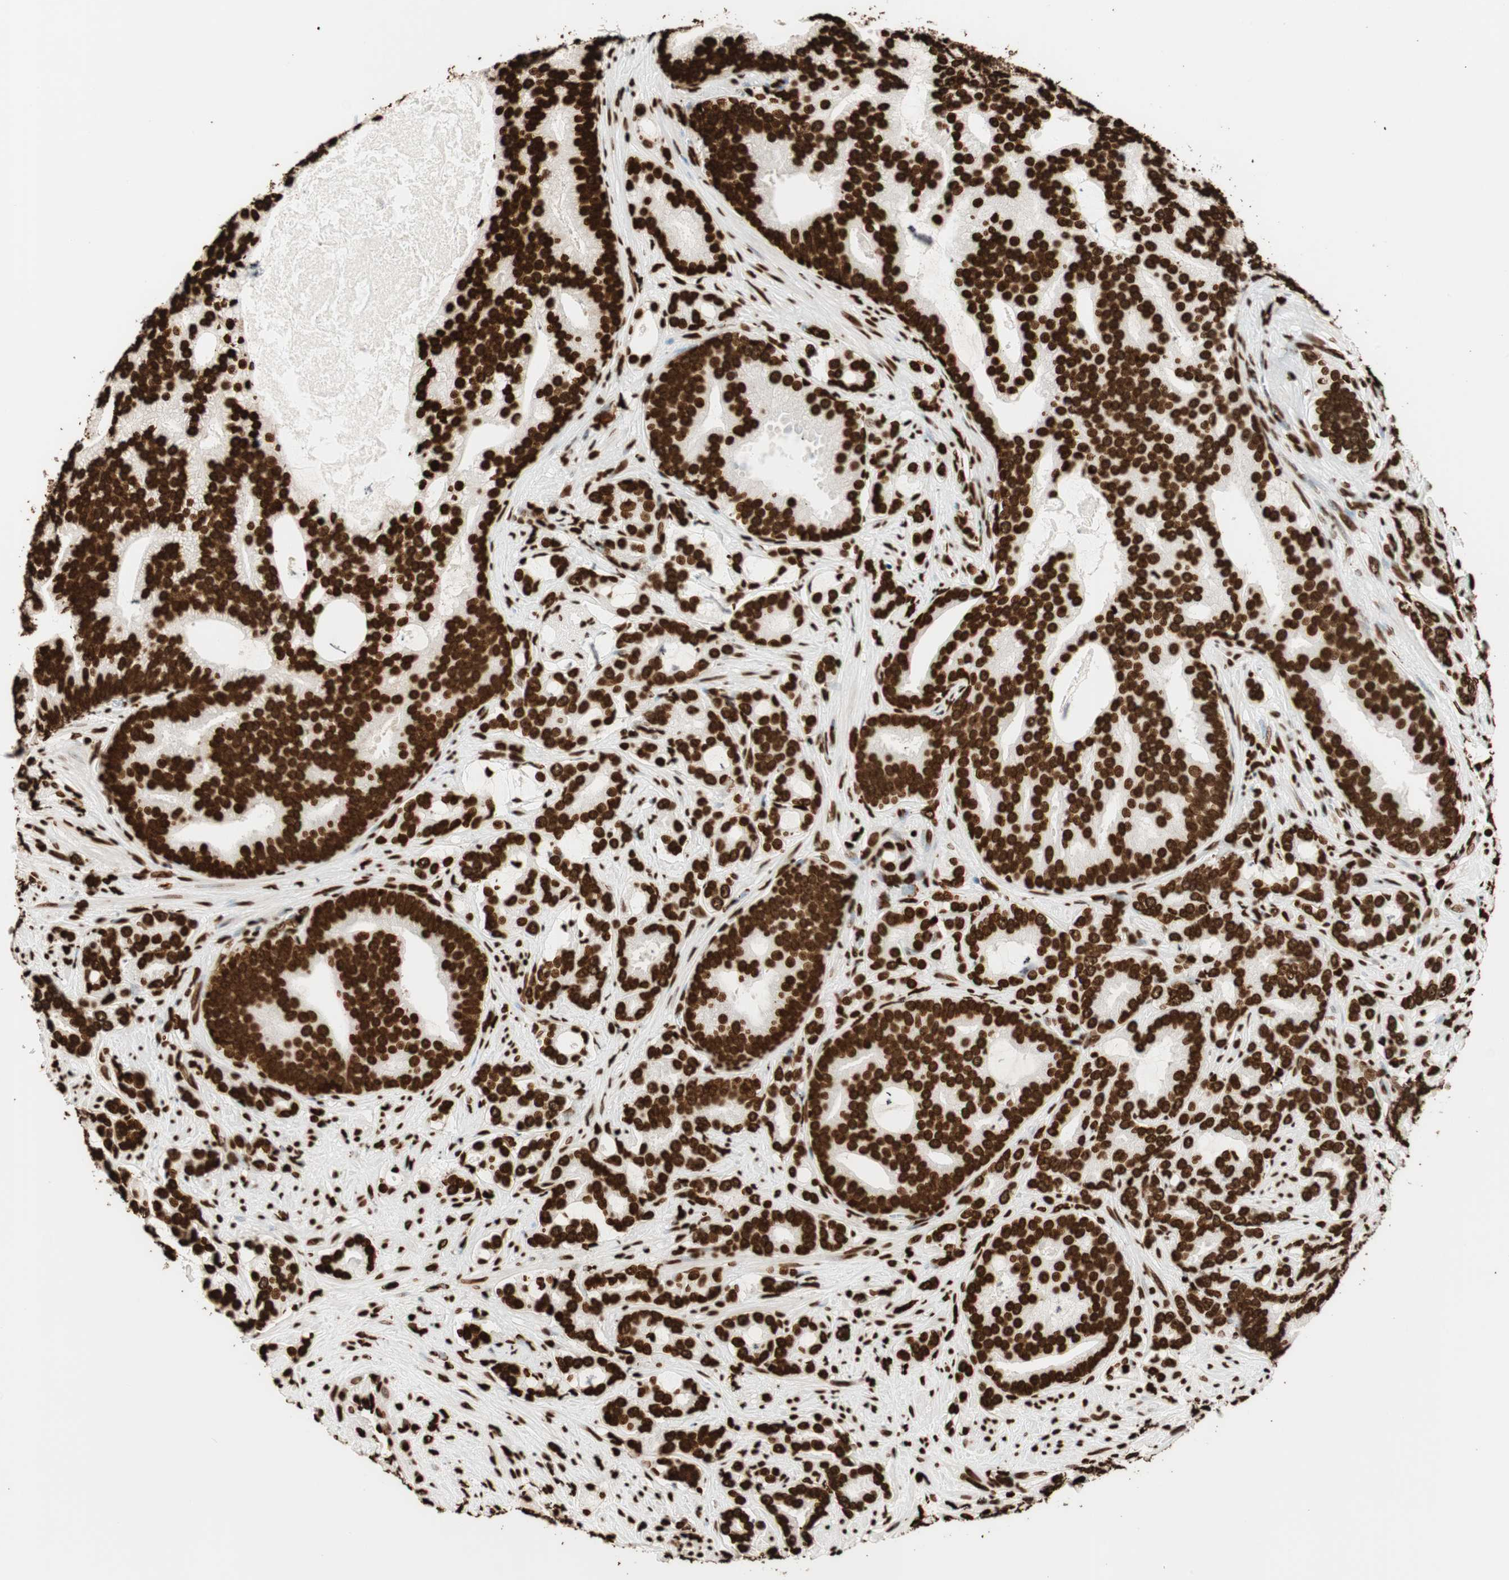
{"staining": {"intensity": "strong", "quantity": ">75%", "location": "nuclear"}, "tissue": "prostate cancer", "cell_type": "Tumor cells", "image_type": "cancer", "snomed": [{"axis": "morphology", "description": "Adenocarcinoma, Low grade"}, {"axis": "topography", "description": "Prostate"}], "caption": "Immunohistochemistry (DAB) staining of human adenocarcinoma (low-grade) (prostate) shows strong nuclear protein expression in about >75% of tumor cells. The staining is performed using DAB (3,3'-diaminobenzidine) brown chromogen to label protein expression. The nuclei are counter-stained blue using hematoxylin.", "gene": "GLI2", "patient": {"sex": "male", "age": 58}}